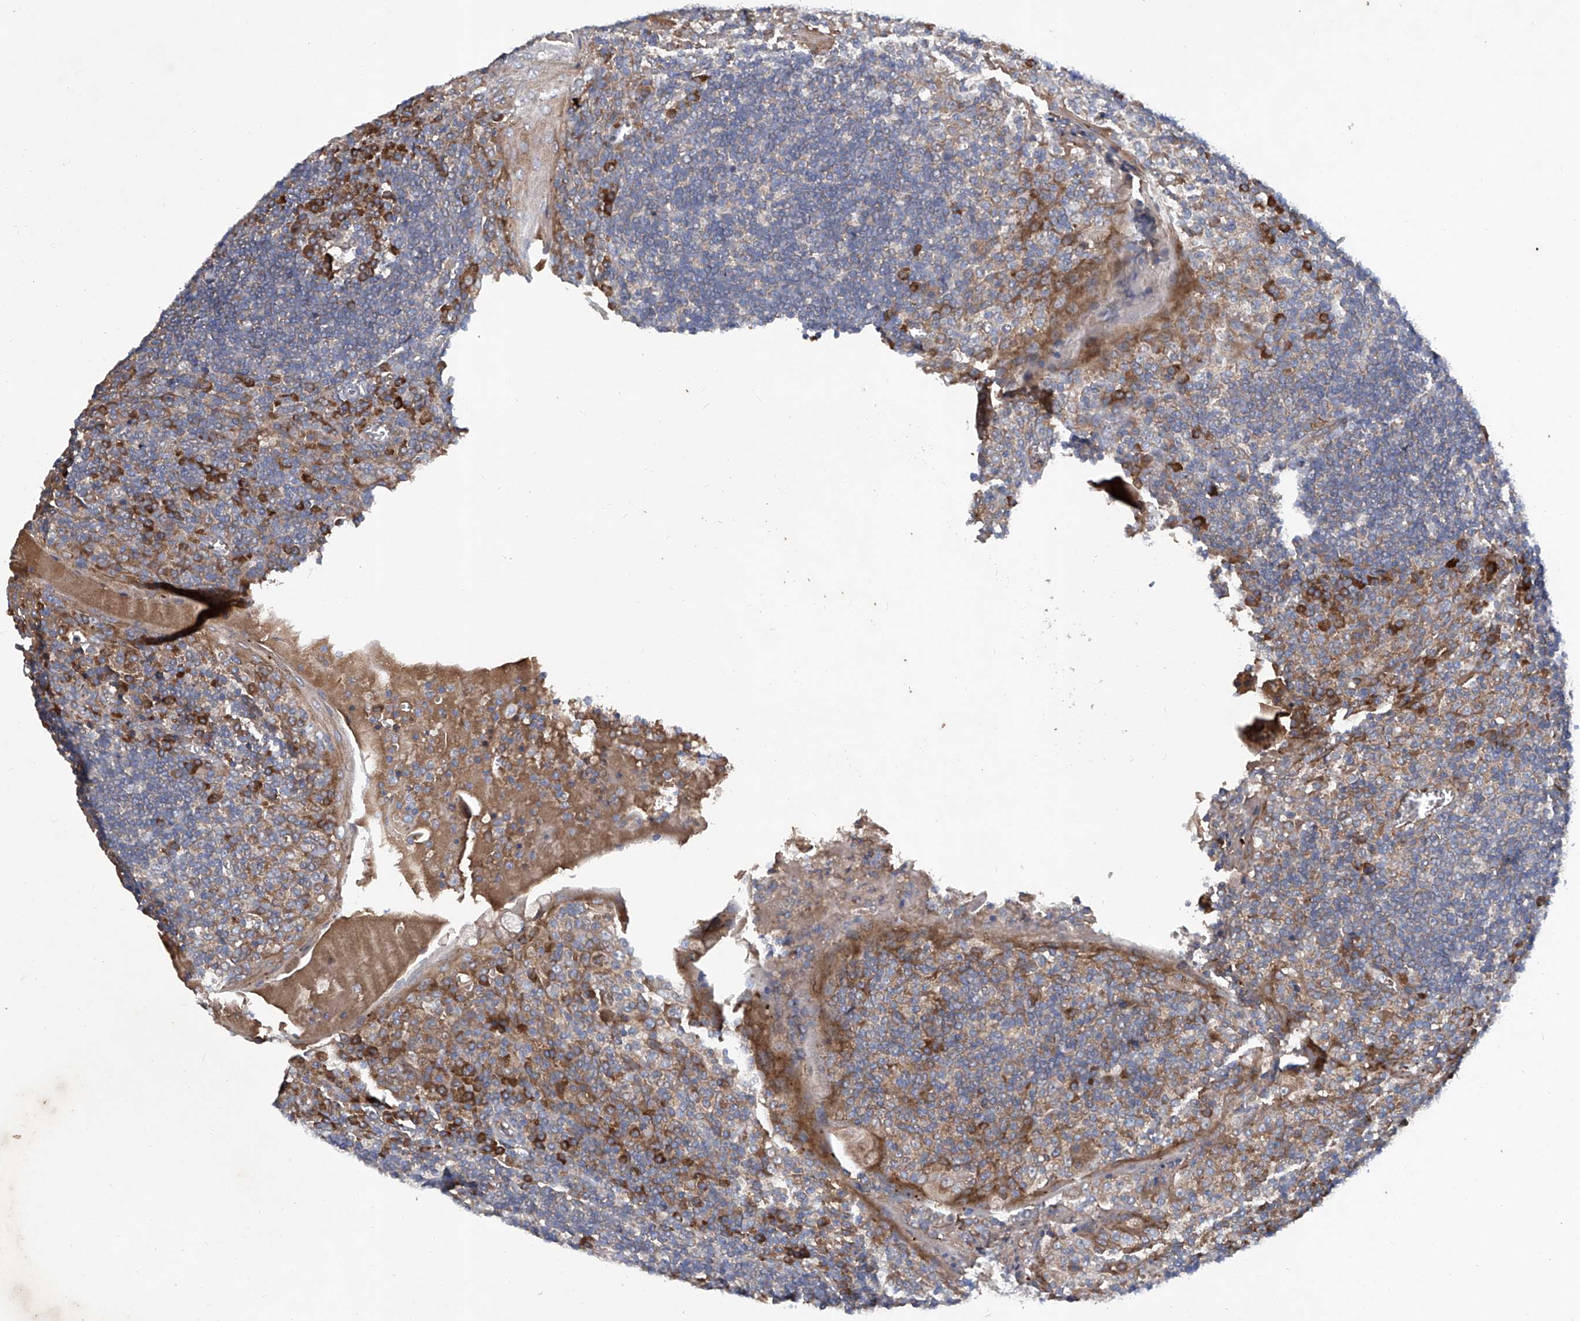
{"staining": {"intensity": "moderate", "quantity": "25%-75%", "location": "cytoplasmic/membranous"}, "tissue": "tonsil", "cell_type": "Germinal center cells", "image_type": "normal", "snomed": [{"axis": "morphology", "description": "Normal tissue, NOS"}, {"axis": "topography", "description": "Tonsil"}], "caption": "The photomicrograph exhibits staining of benign tonsil, revealing moderate cytoplasmic/membranous protein positivity (brown color) within germinal center cells.", "gene": "ASCC3", "patient": {"sex": "male", "age": 27}}